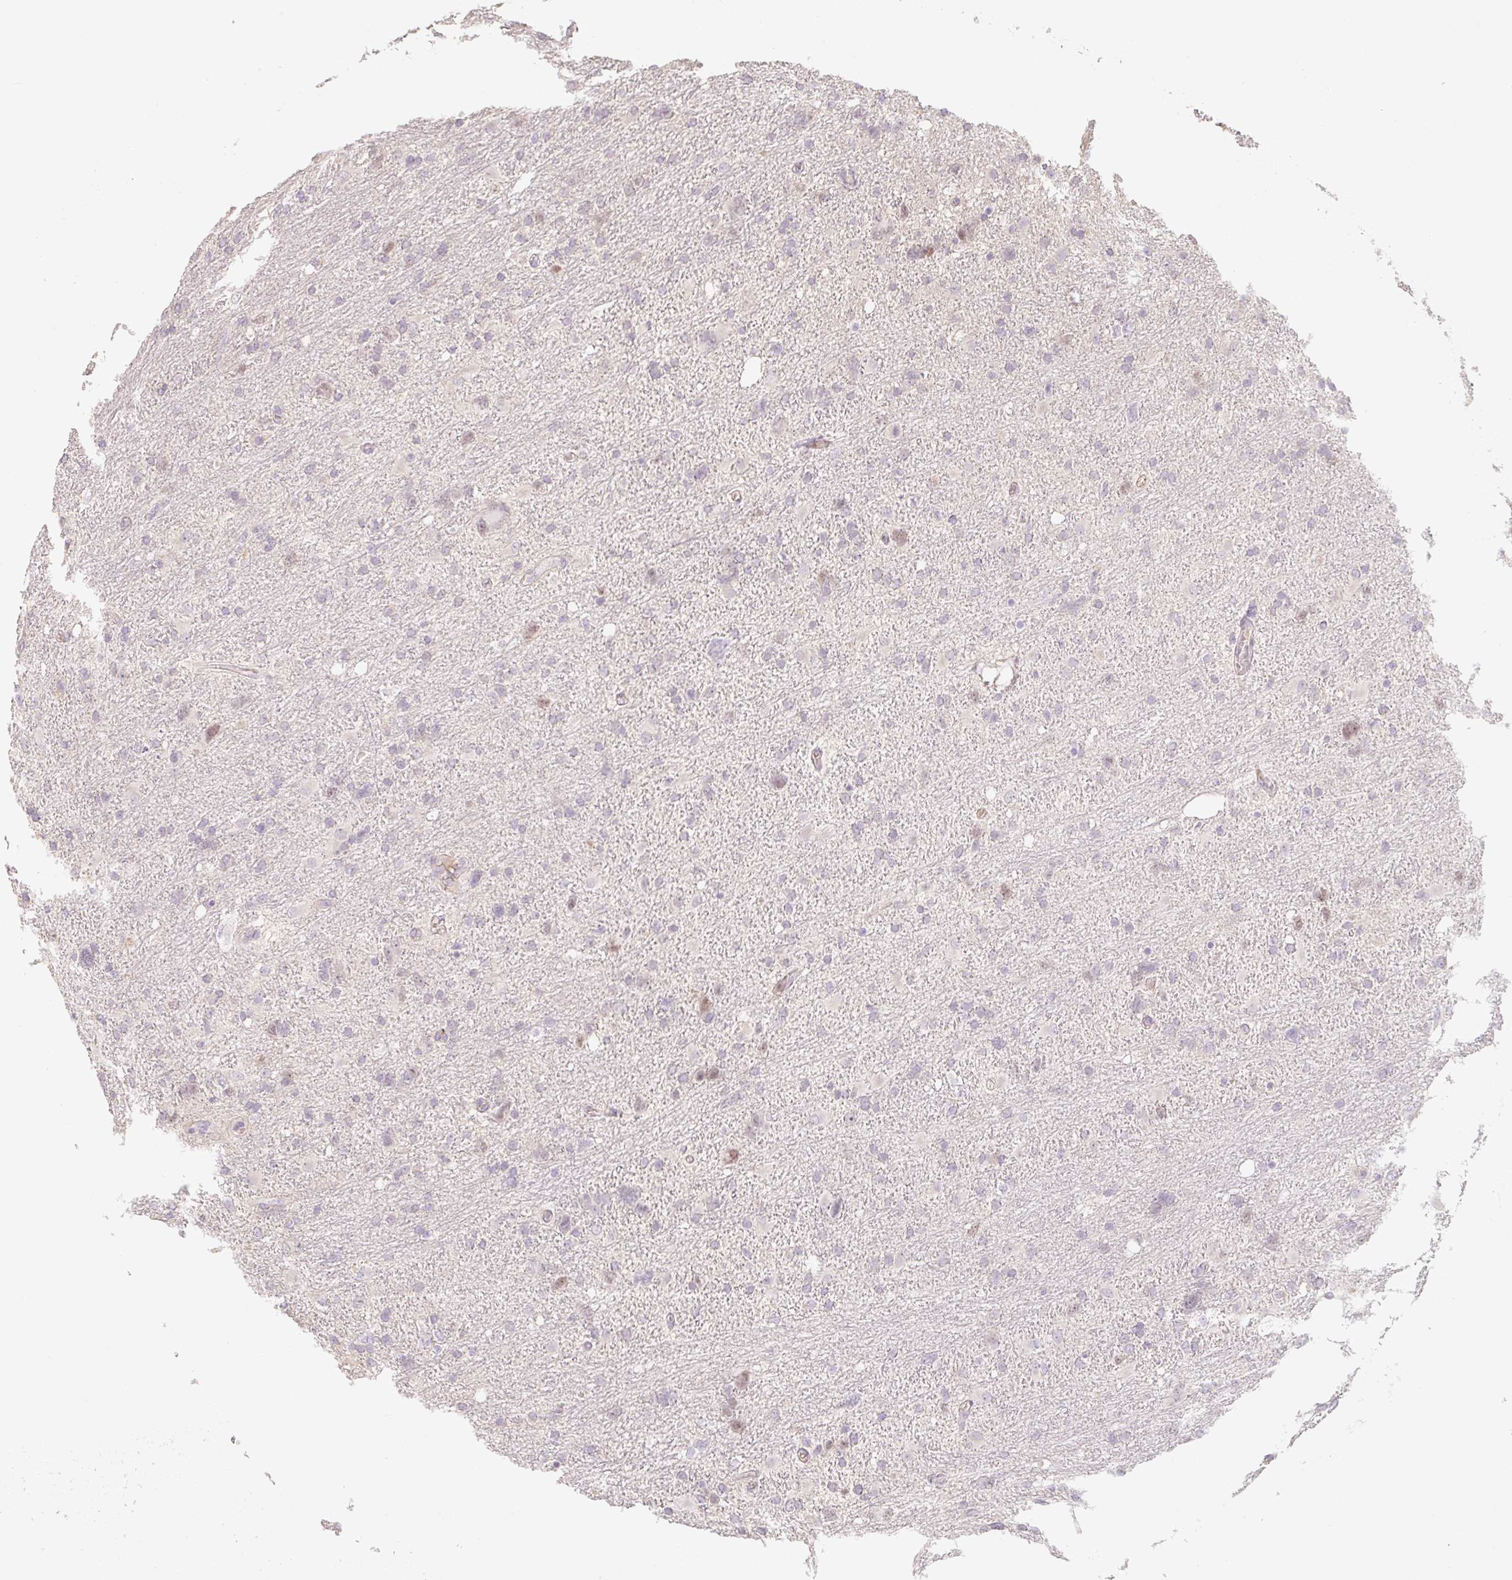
{"staining": {"intensity": "negative", "quantity": "none", "location": "none"}, "tissue": "glioma", "cell_type": "Tumor cells", "image_type": "cancer", "snomed": [{"axis": "morphology", "description": "Glioma, malignant, High grade"}, {"axis": "topography", "description": "Brain"}], "caption": "High-grade glioma (malignant) was stained to show a protein in brown. There is no significant staining in tumor cells.", "gene": "MIA2", "patient": {"sex": "male", "age": 61}}